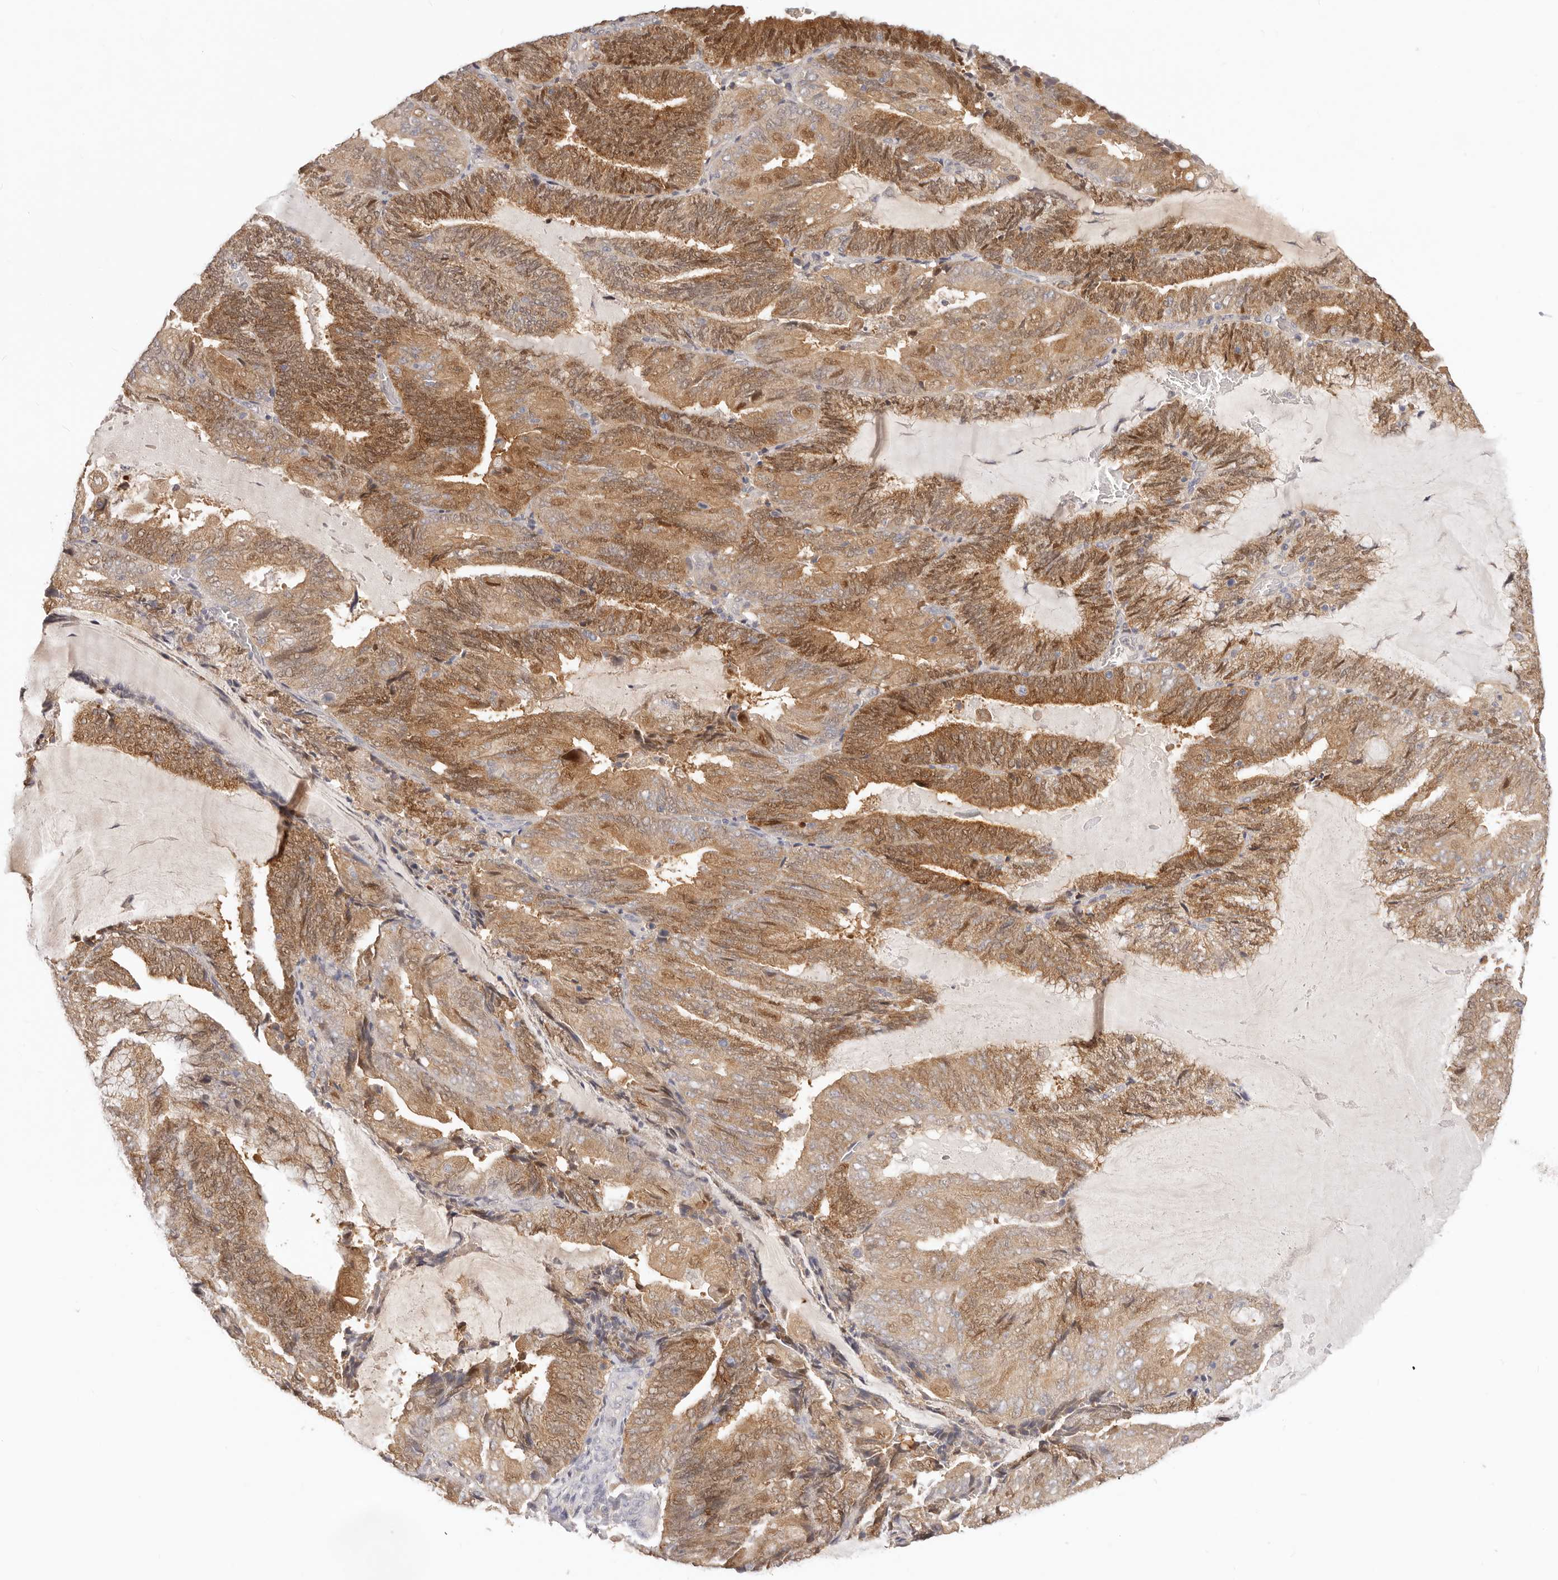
{"staining": {"intensity": "moderate", "quantity": ">75%", "location": "cytoplasmic/membranous"}, "tissue": "endometrial cancer", "cell_type": "Tumor cells", "image_type": "cancer", "snomed": [{"axis": "morphology", "description": "Adenocarcinoma, NOS"}, {"axis": "topography", "description": "Endometrium"}], "caption": "The immunohistochemical stain shows moderate cytoplasmic/membranous expression in tumor cells of adenocarcinoma (endometrial) tissue.", "gene": "GGPS1", "patient": {"sex": "female", "age": 81}}